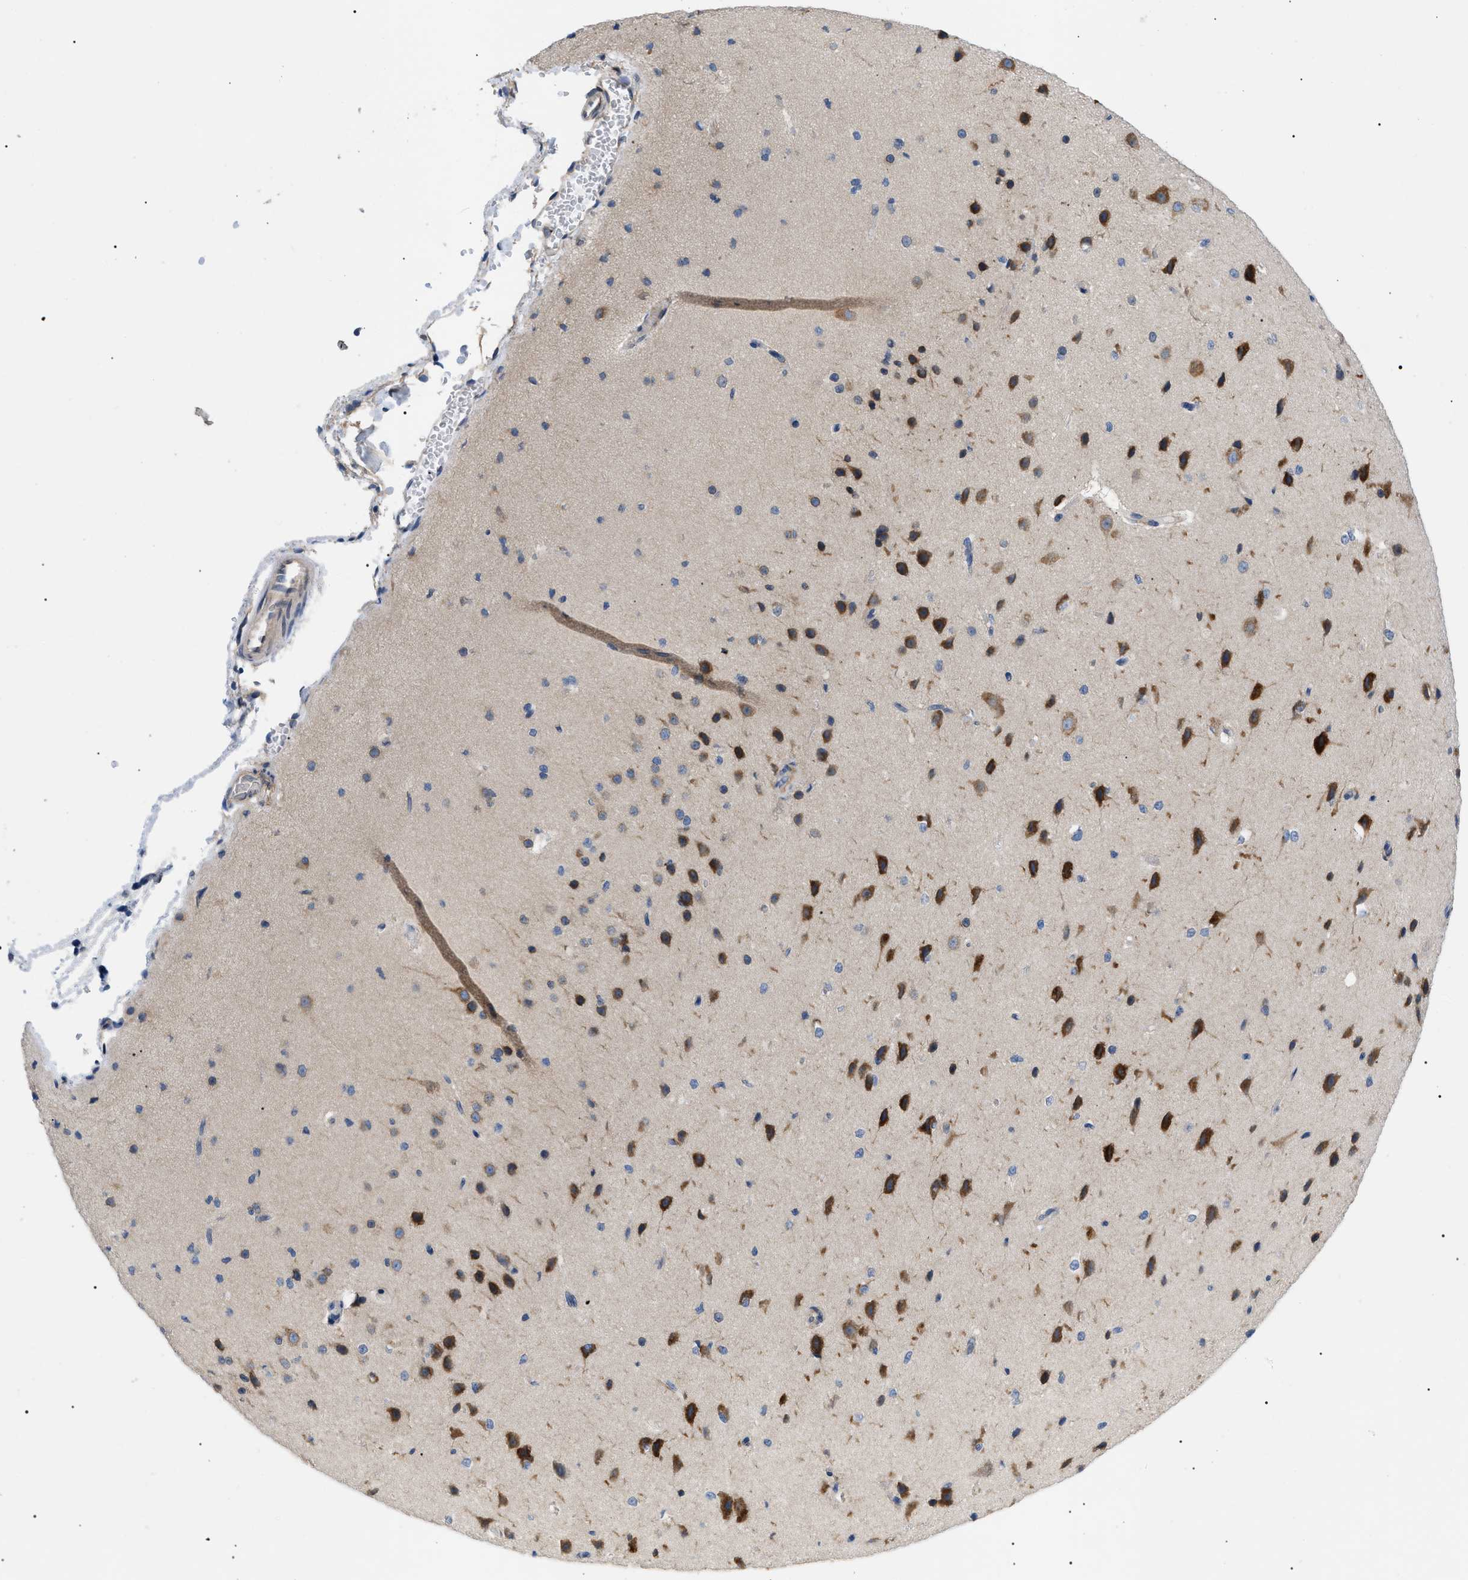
{"staining": {"intensity": "weak", "quantity": "25%-75%", "location": "cytoplasmic/membranous"}, "tissue": "cerebral cortex", "cell_type": "Endothelial cells", "image_type": "normal", "snomed": [{"axis": "morphology", "description": "Normal tissue, NOS"}, {"axis": "morphology", "description": "Developmental malformation"}, {"axis": "topography", "description": "Cerebral cortex"}], "caption": "Endothelial cells exhibit low levels of weak cytoplasmic/membranous staining in about 25%-75% of cells in normal cerebral cortex.", "gene": "DERL1", "patient": {"sex": "female", "age": 30}}